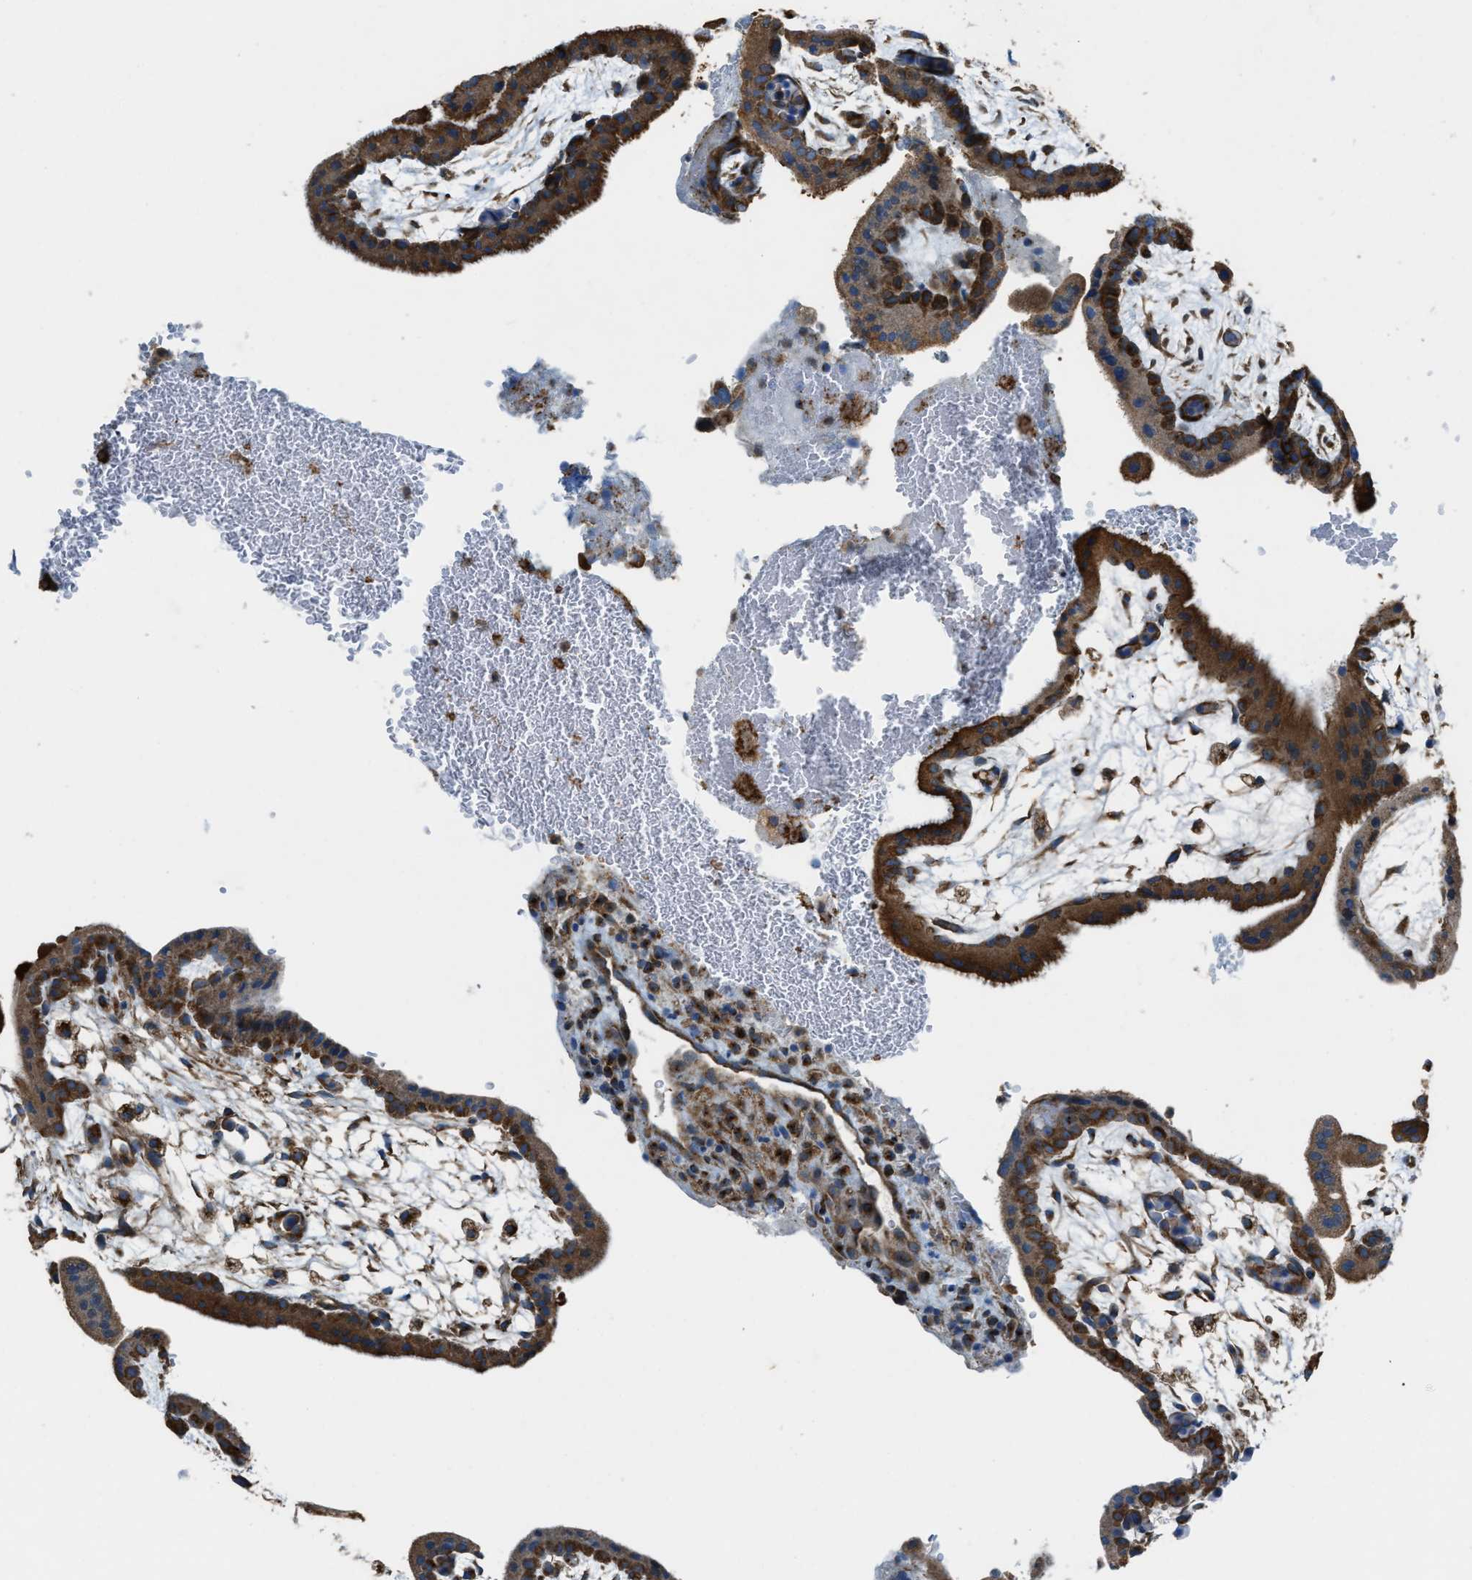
{"staining": {"intensity": "moderate", "quantity": ">75%", "location": "cytoplasmic/membranous"}, "tissue": "placenta", "cell_type": "Decidual cells", "image_type": "normal", "snomed": [{"axis": "morphology", "description": "Normal tissue, NOS"}, {"axis": "topography", "description": "Placenta"}], "caption": "Placenta stained for a protein reveals moderate cytoplasmic/membranous positivity in decidual cells. (DAB = brown stain, brightfield microscopy at high magnification).", "gene": "SLC25A11", "patient": {"sex": "female", "age": 35}}